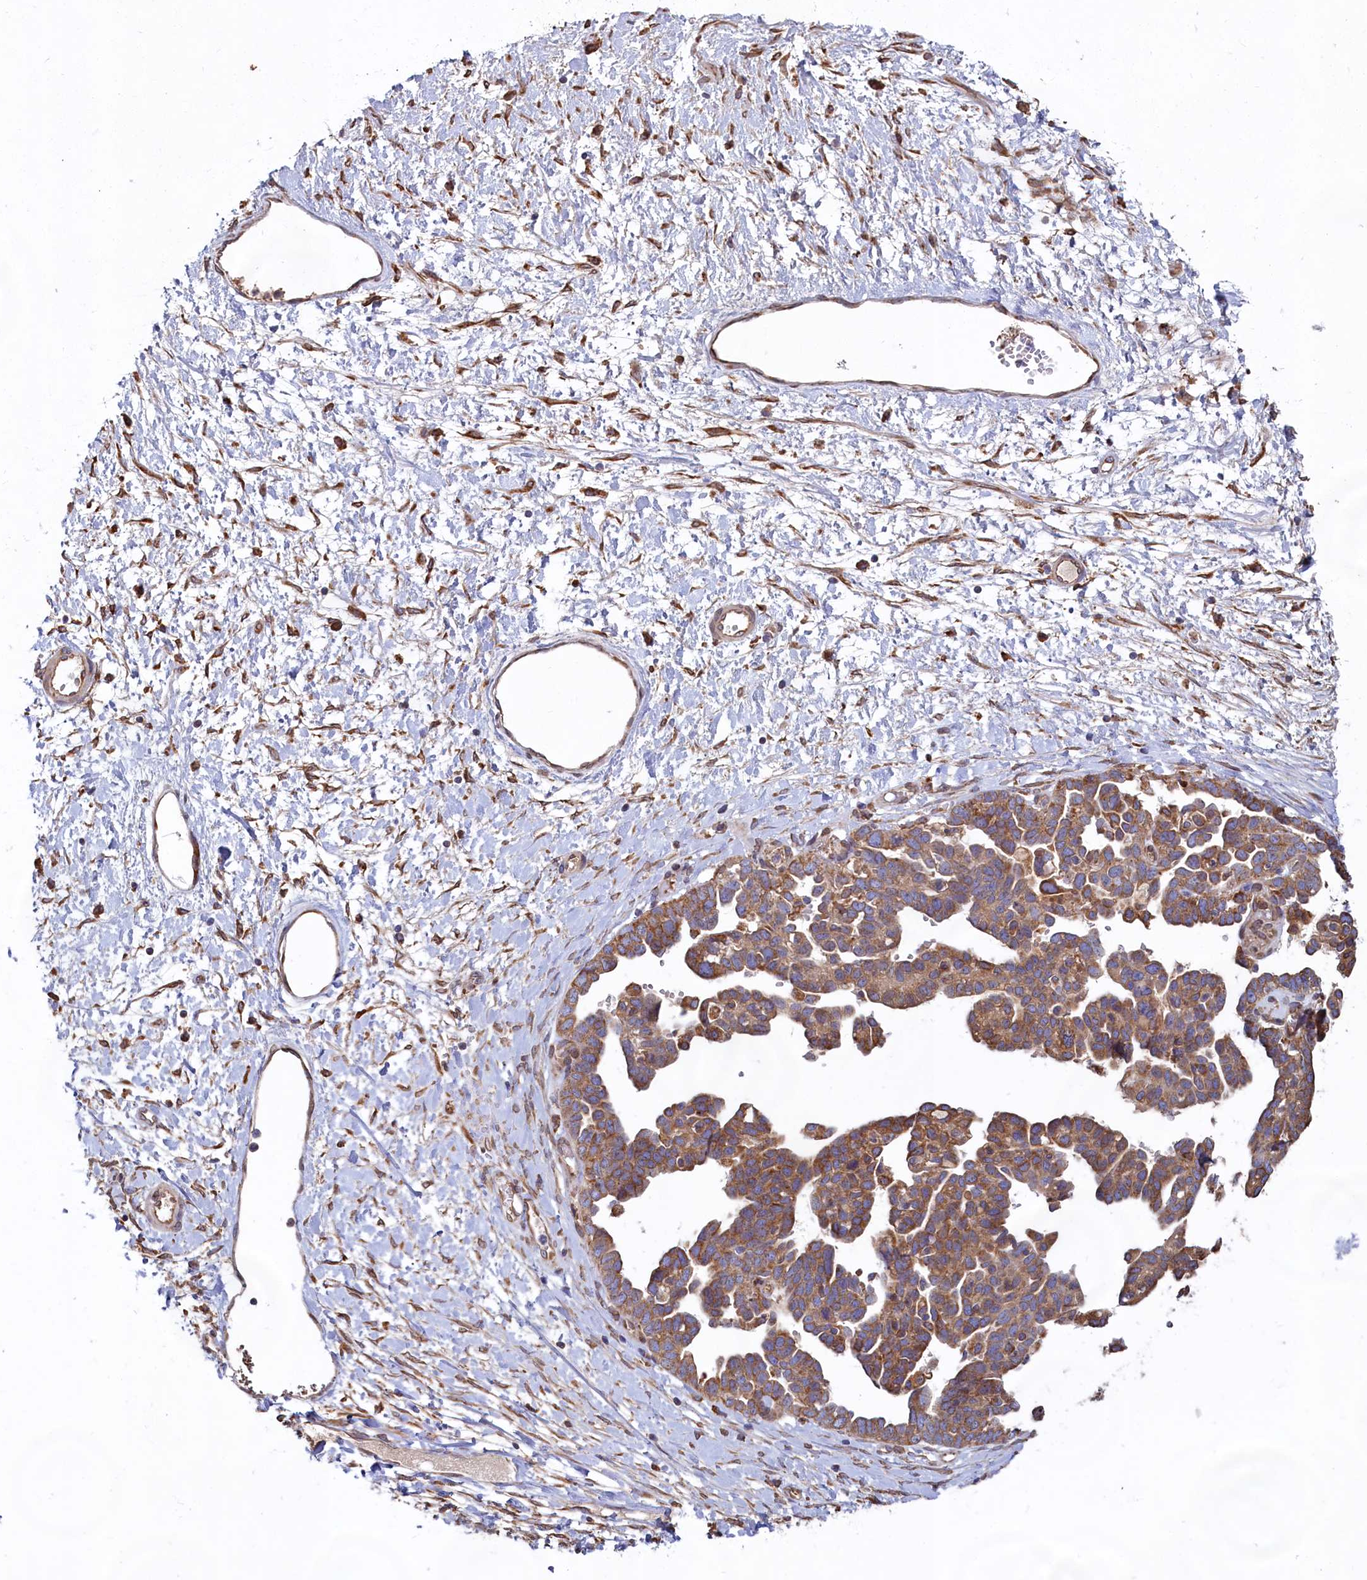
{"staining": {"intensity": "moderate", "quantity": ">75%", "location": "cytoplasmic/membranous"}, "tissue": "ovarian cancer", "cell_type": "Tumor cells", "image_type": "cancer", "snomed": [{"axis": "morphology", "description": "Cystadenocarcinoma, serous, NOS"}, {"axis": "topography", "description": "Ovary"}], "caption": "Human serous cystadenocarcinoma (ovarian) stained with a protein marker demonstrates moderate staining in tumor cells.", "gene": "TBC1D19", "patient": {"sex": "female", "age": 54}}